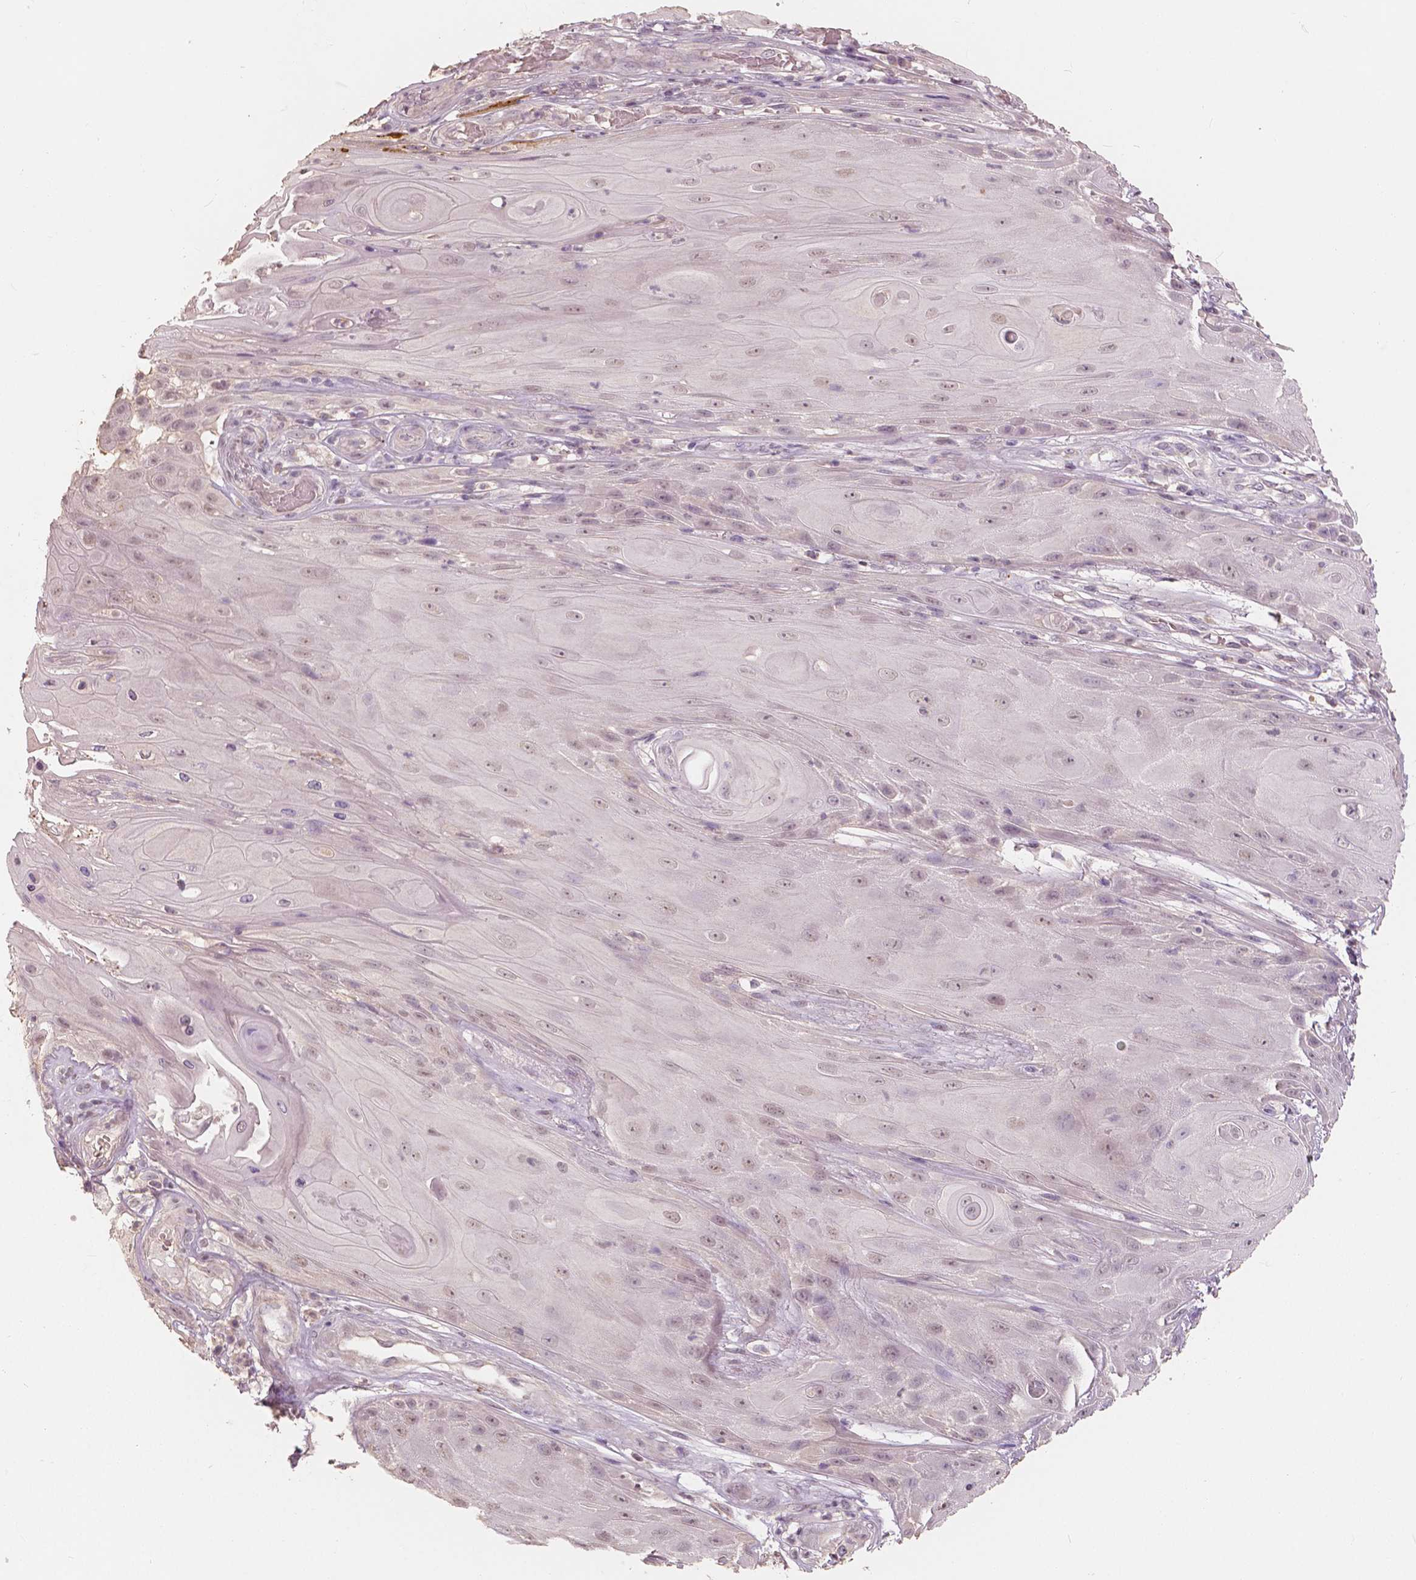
{"staining": {"intensity": "weak", "quantity": ">75%", "location": "nuclear"}, "tissue": "skin cancer", "cell_type": "Tumor cells", "image_type": "cancer", "snomed": [{"axis": "morphology", "description": "Squamous cell carcinoma, NOS"}, {"axis": "topography", "description": "Skin"}], "caption": "Immunohistochemistry (IHC) of skin cancer shows low levels of weak nuclear staining in about >75% of tumor cells.", "gene": "SAT2", "patient": {"sex": "male", "age": 62}}